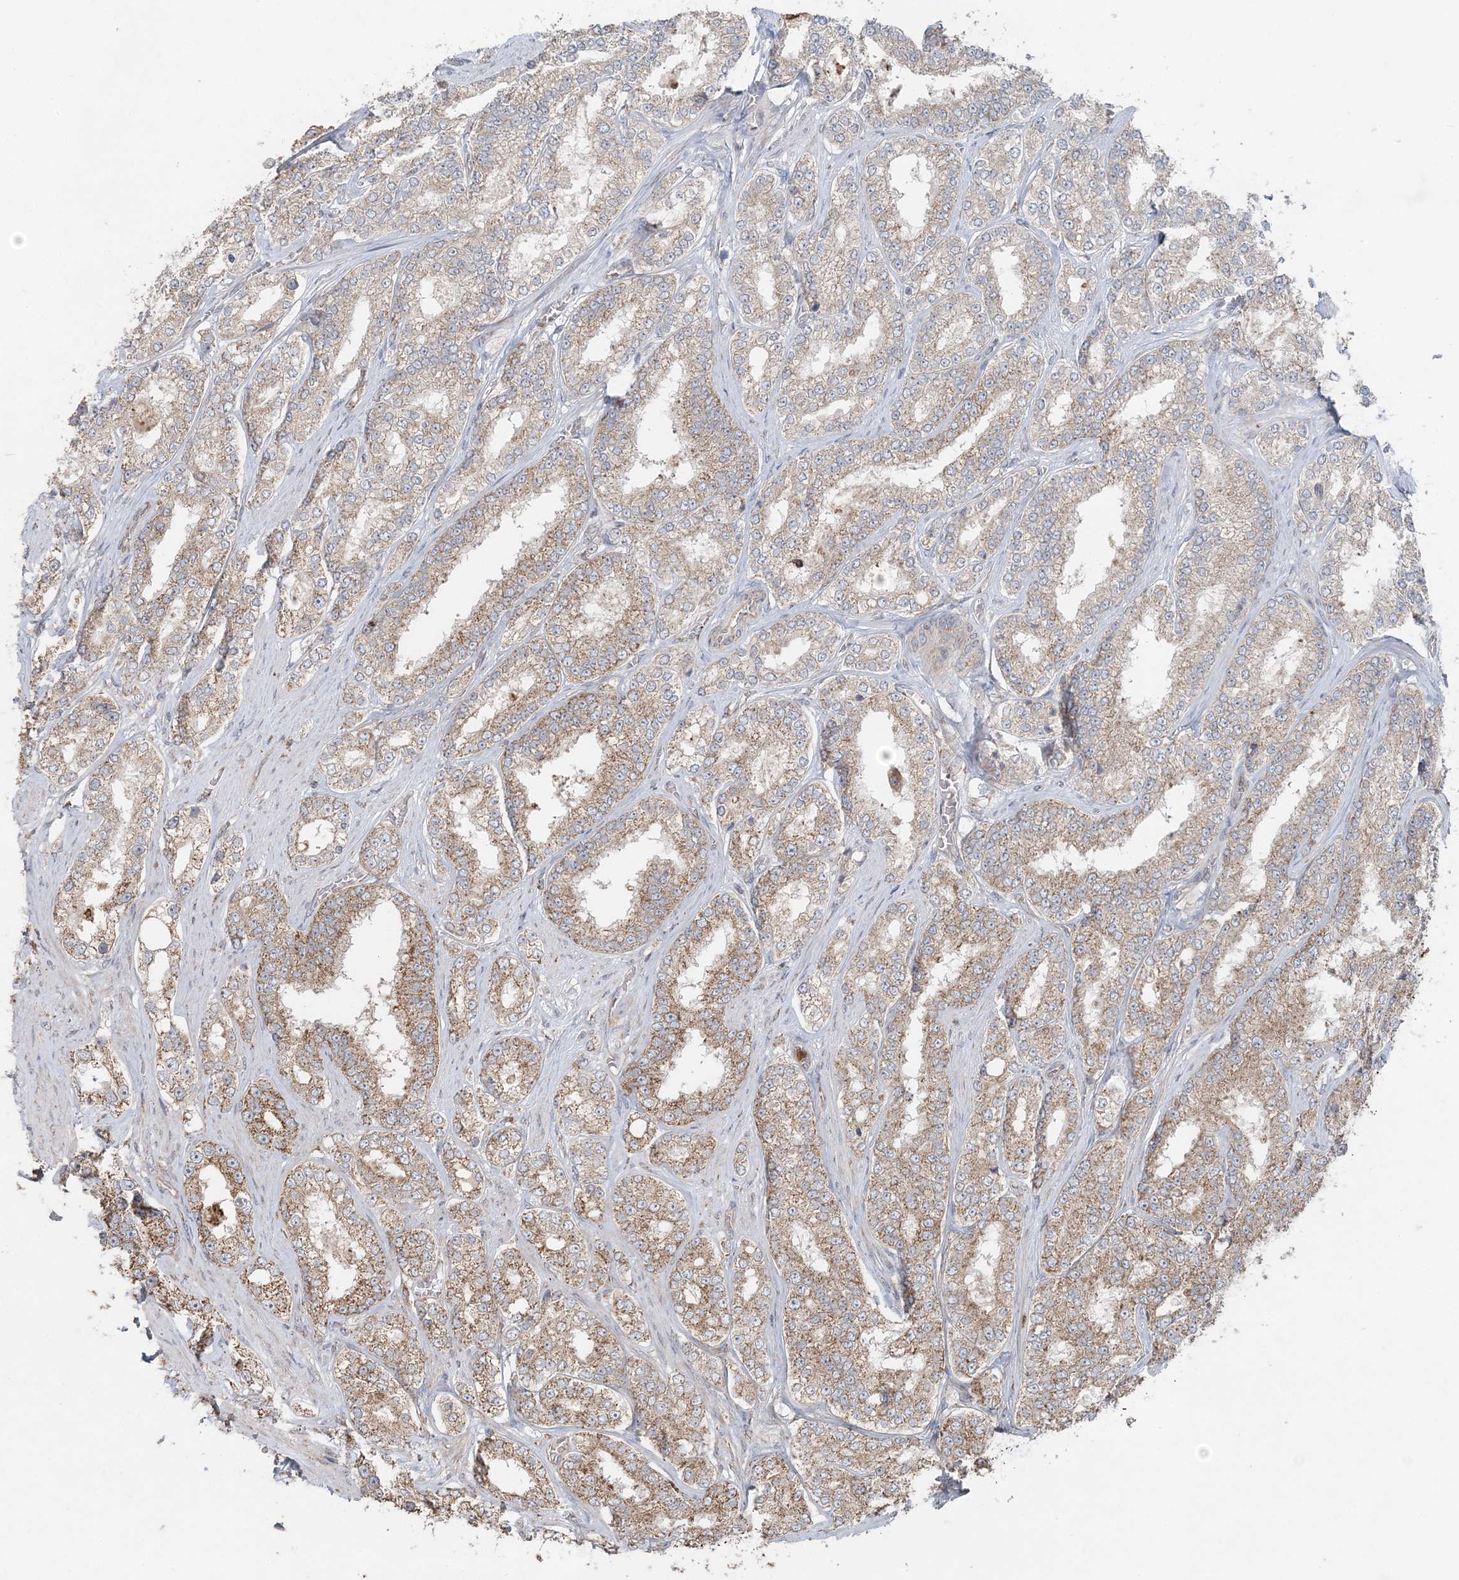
{"staining": {"intensity": "moderate", "quantity": ">75%", "location": "cytoplasmic/membranous"}, "tissue": "prostate cancer", "cell_type": "Tumor cells", "image_type": "cancer", "snomed": [{"axis": "morphology", "description": "Normal tissue, NOS"}, {"axis": "morphology", "description": "Adenocarcinoma, High grade"}, {"axis": "topography", "description": "Prostate"}], "caption": "IHC (DAB) staining of high-grade adenocarcinoma (prostate) displays moderate cytoplasmic/membranous protein staining in approximately >75% of tumor cells.", "gene": "LRPPRC", "patient": {"sex": "male", "age": 83}}